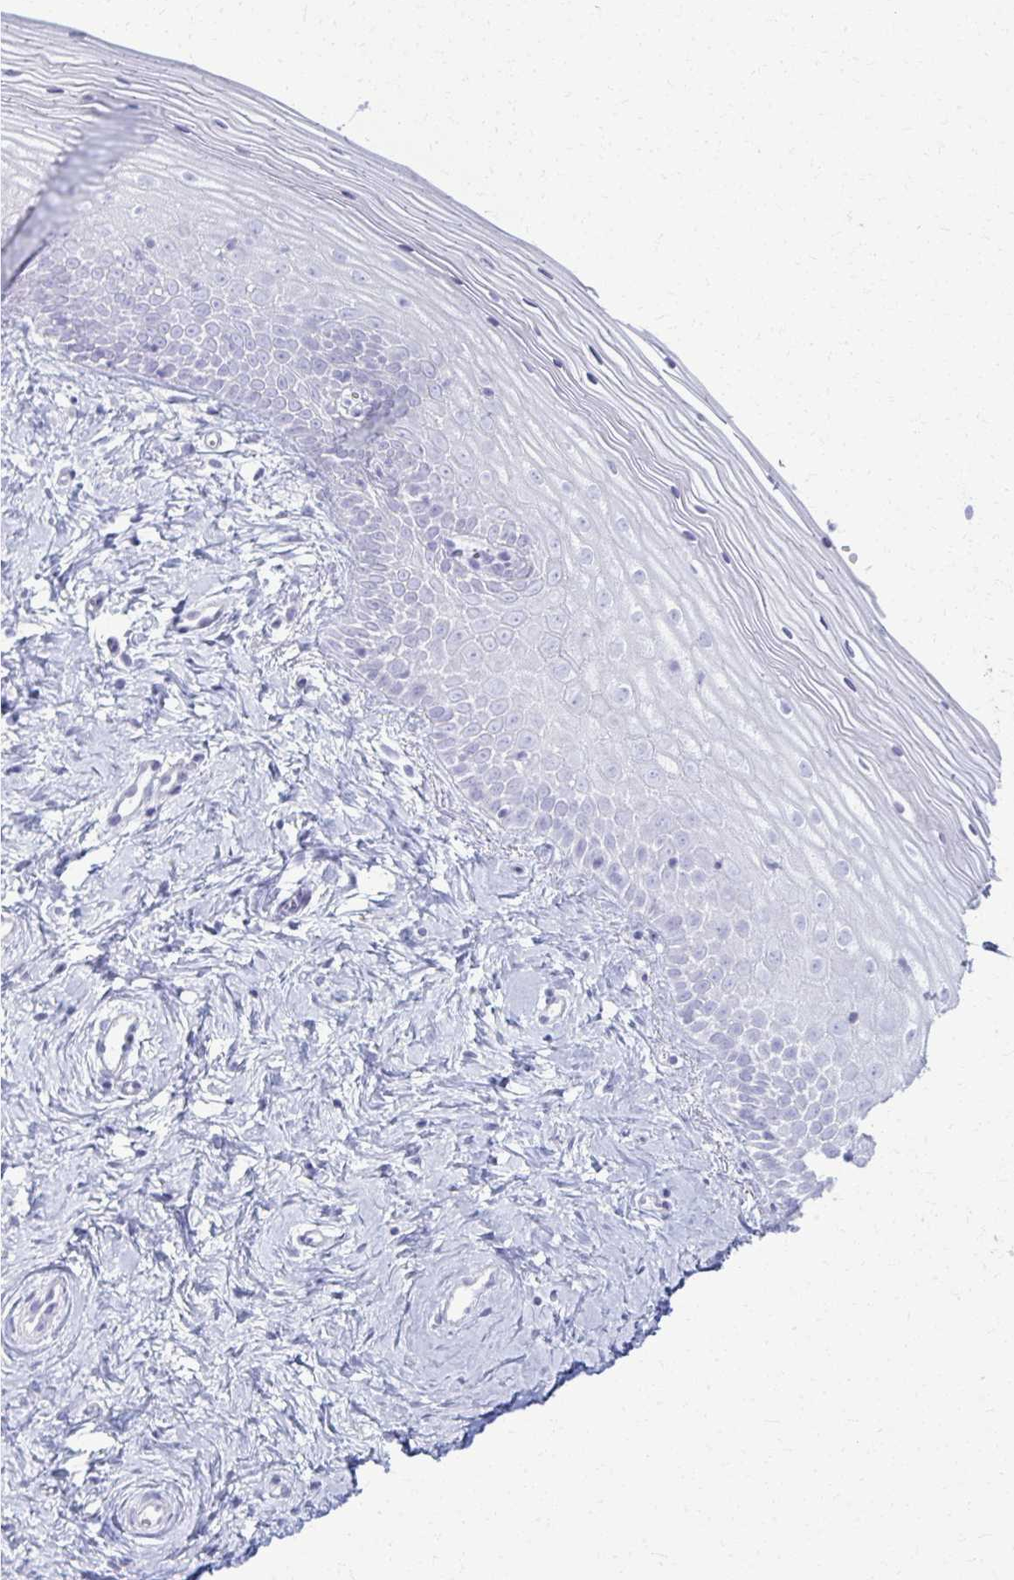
{"staining": {"intensity": "negative", "quantity": "none", "location": "none"}, "tissue": "vagina", "cell_type": "Squamous epithelial cells", "image_type": "normal", "snomed": [{"axis": "morphology", "description": "Normal tissue, NOS"}, {"axis": "topography", "description": "Vagina"}], "caption": "Immunohistochemistry histopathology image of benign human vagina stained for a protein (brown), which reveals no staining in squamous epithelial cells.", "gene": "ACSM2A", "patient": {"sex": "female", "age": 38}}